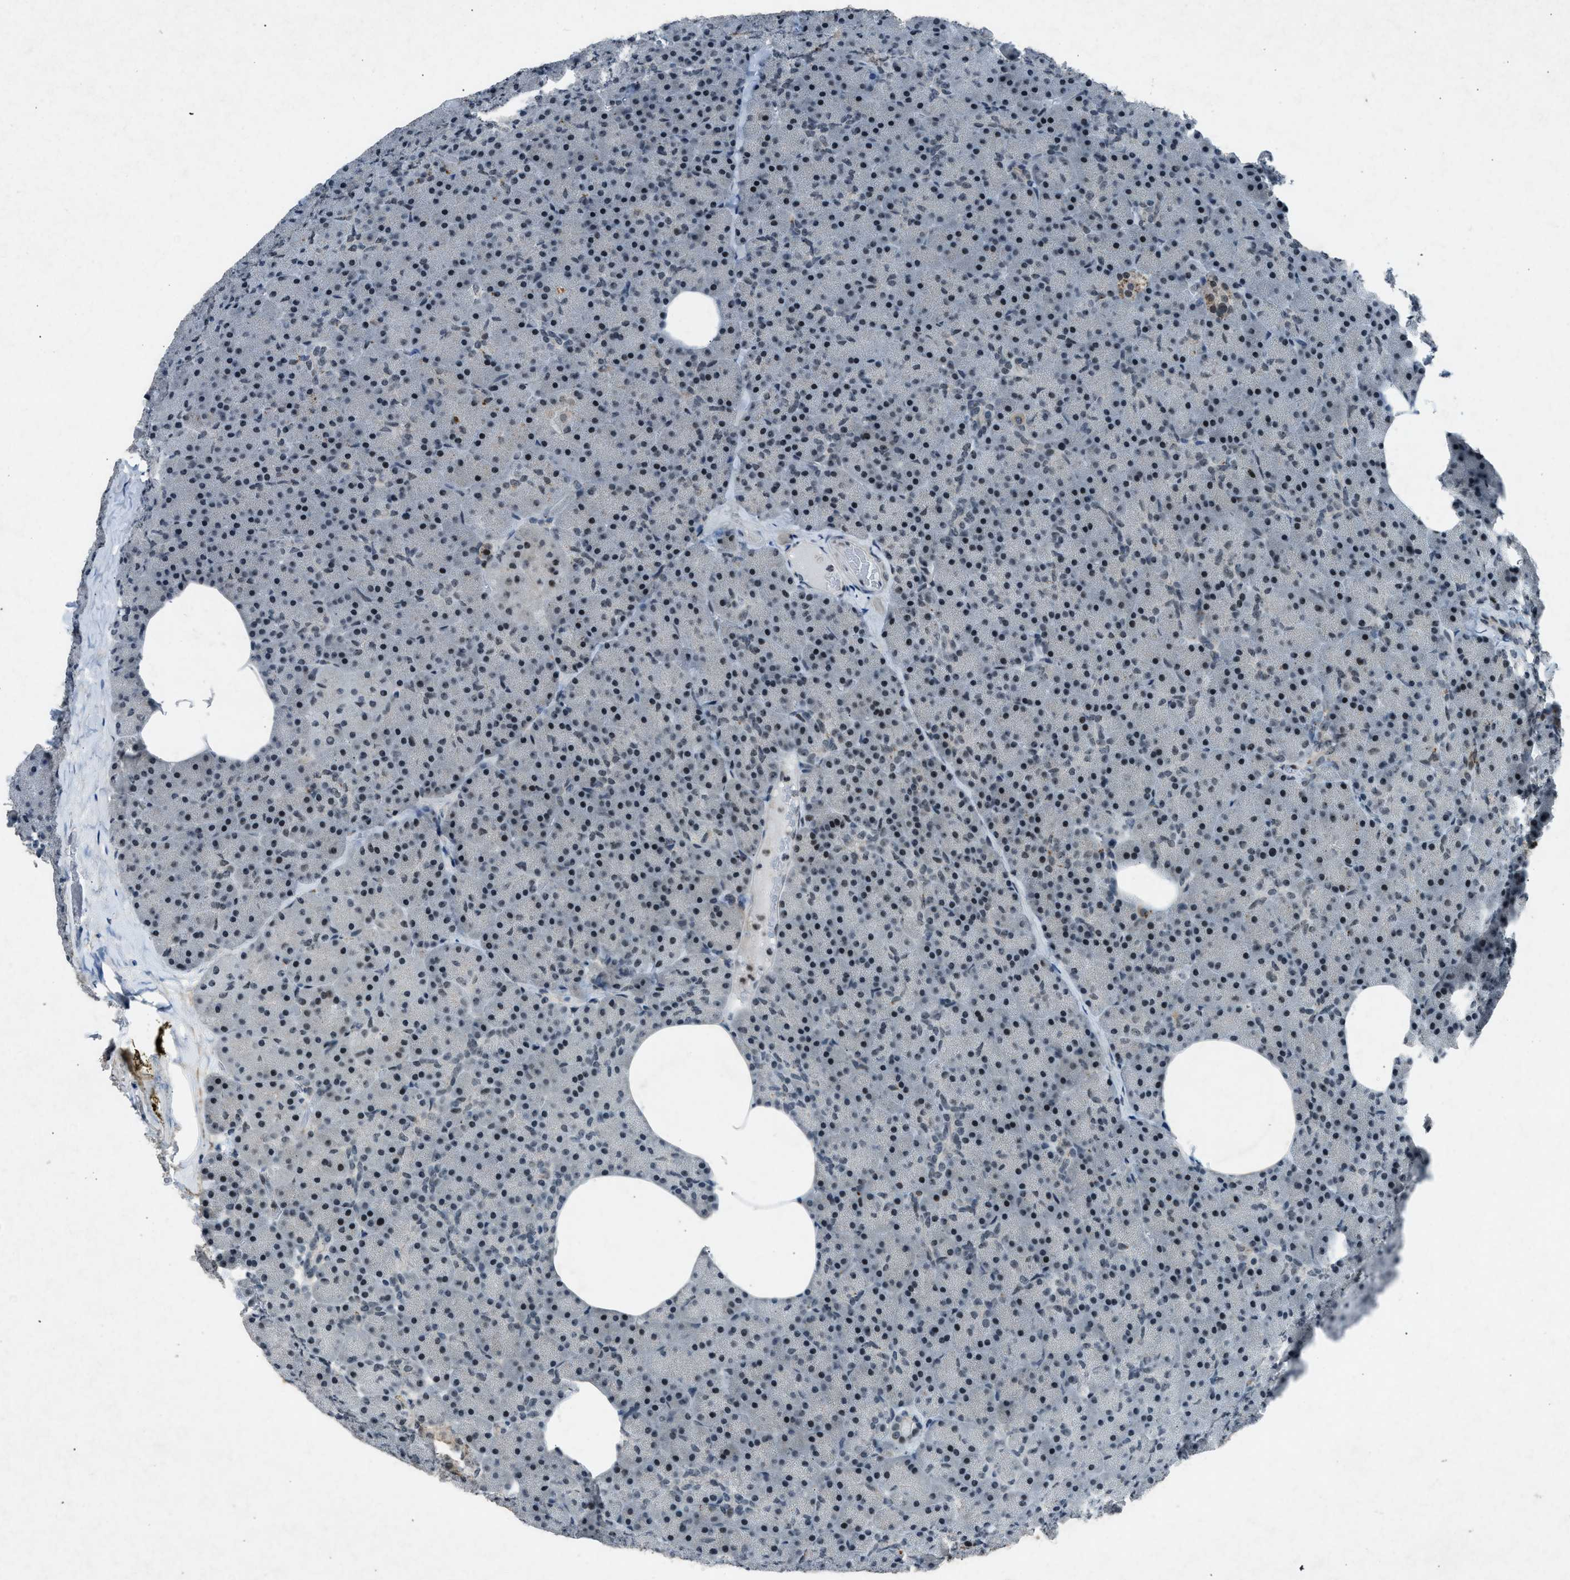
{"staining": {"intensity": "moderate", "quantity": "25%-75%", "location": "nuclear"}, "tissue": "pancreas", "cell_type": "Exocrine glandular cells", "image_type": "normal", "snomed": [{"axis": "morphology", "description": "Normal tissue, NOS"}, {"axis": "morphology", "description": "Carcinoid, malignant, NOS"}, {"axis": "topography", "description": "Pancreas"}], "caption": "DAB immunohistochemical staining of benign pancreas shows moderate nuclear protein positivity in approximately 25%-75% of exocrine glandular cells. Immunohistochemistry (ihc) stains the protein of interest in brown and the nuclei are stained blue.", "gene": "ADCY1", "patient": {"sex": "female", "age": 35}}